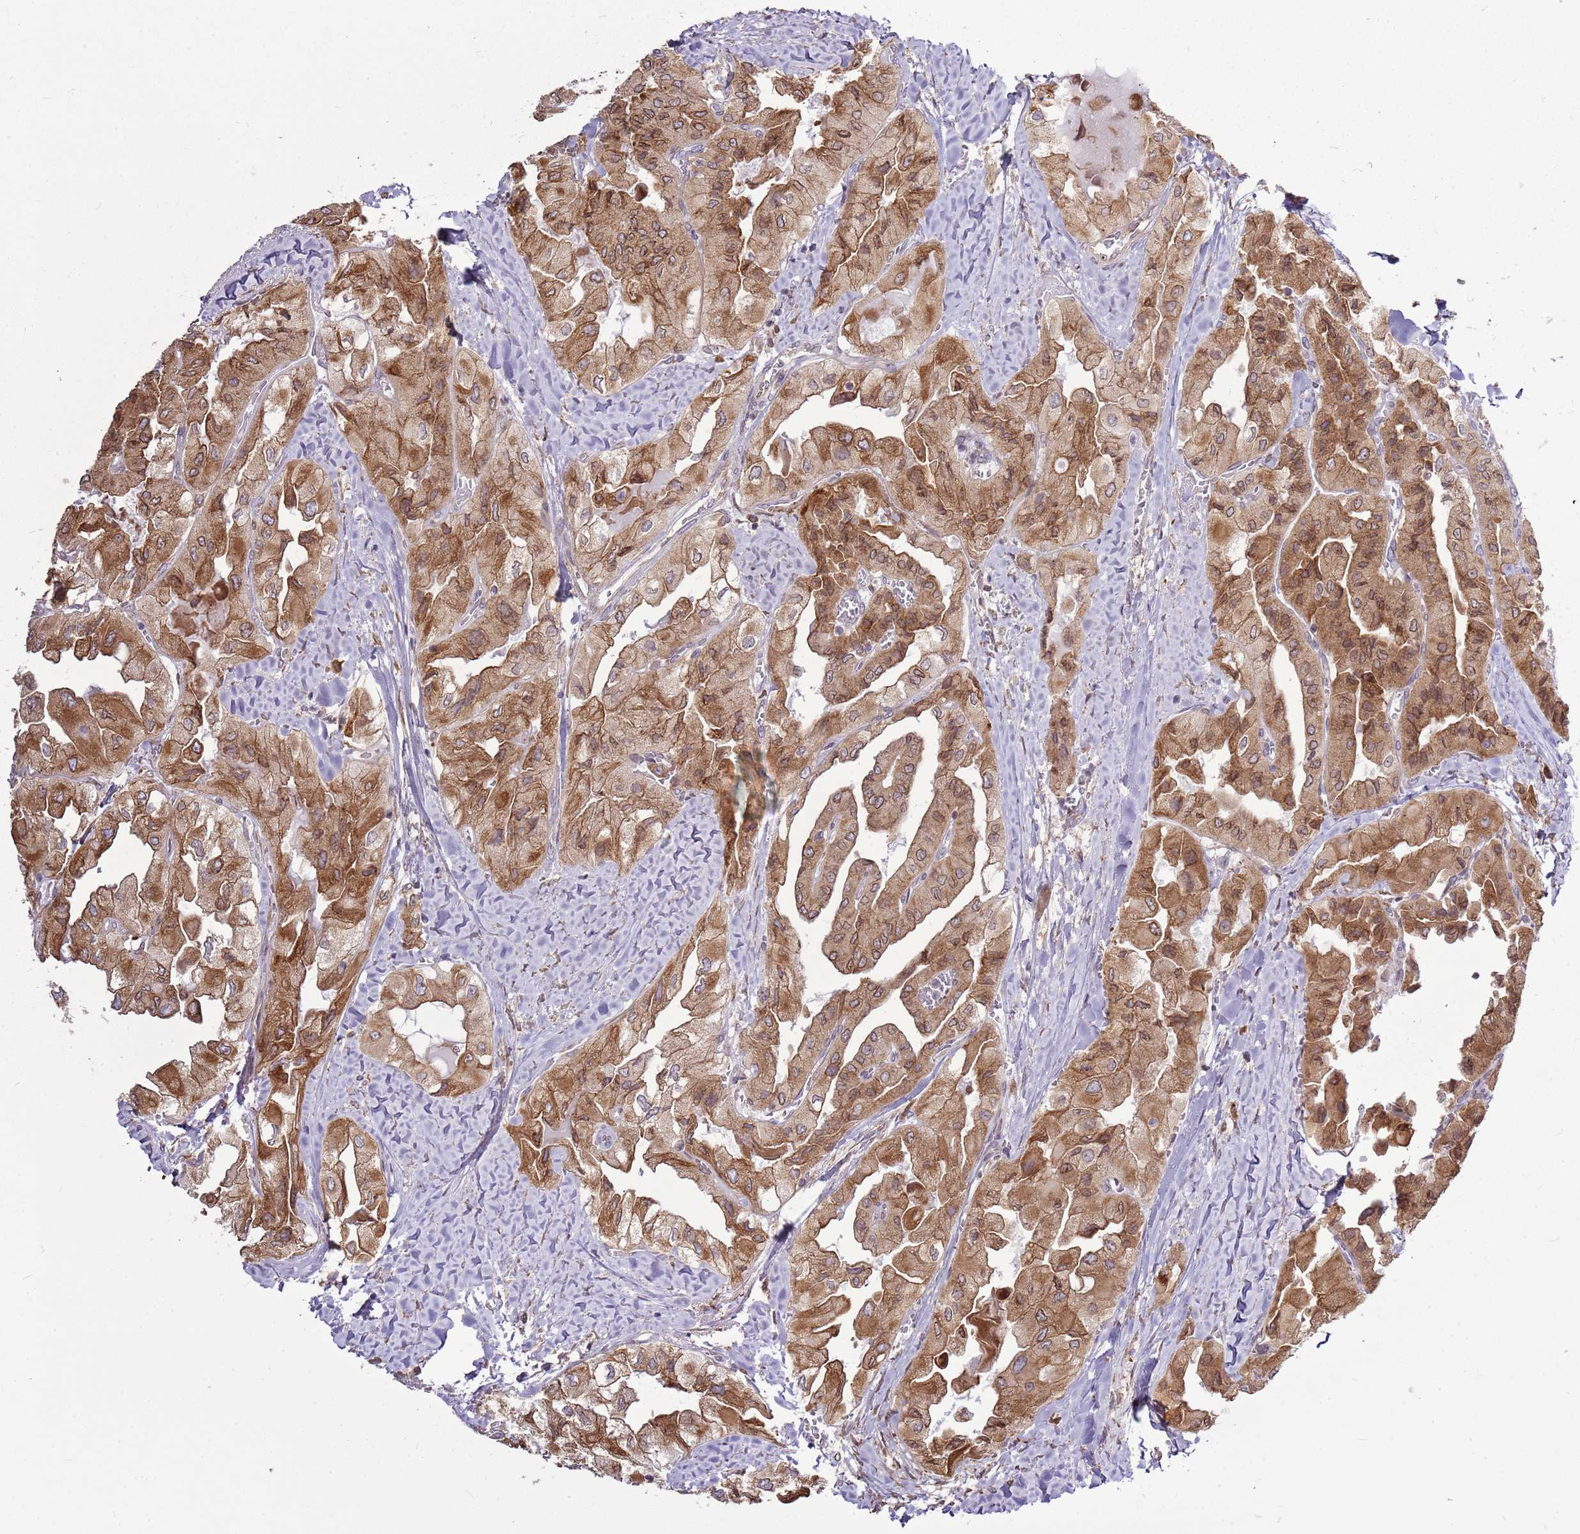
{"staining": {"intensity": "moderate", "quantity": ">75%", "location": "cytoplasmic/membranous,nuclear"}, "tissue": "thyroid cancer", "cell_type": "Tumor cells", "image_type": "cancer", "snomed": [{"axis": "morphology", "description": "Normal tissue, NOS"}, {"axis": "morphology", "description": "Papillary adenocarcinoma, NOS"}, {"axis": "topography", "description": "Thyroid gland"}], "caption": "Immunohistochemistry image of human thyroid papillary adenocarcinoma stained for a protein (brown), which demonstrates medium levels of moderate cytoplasmic/membranous and nuclear expression in about >75% of tumor cells.", "gene": "TMED10", "patient": {"sex": "female", "age": 59}}